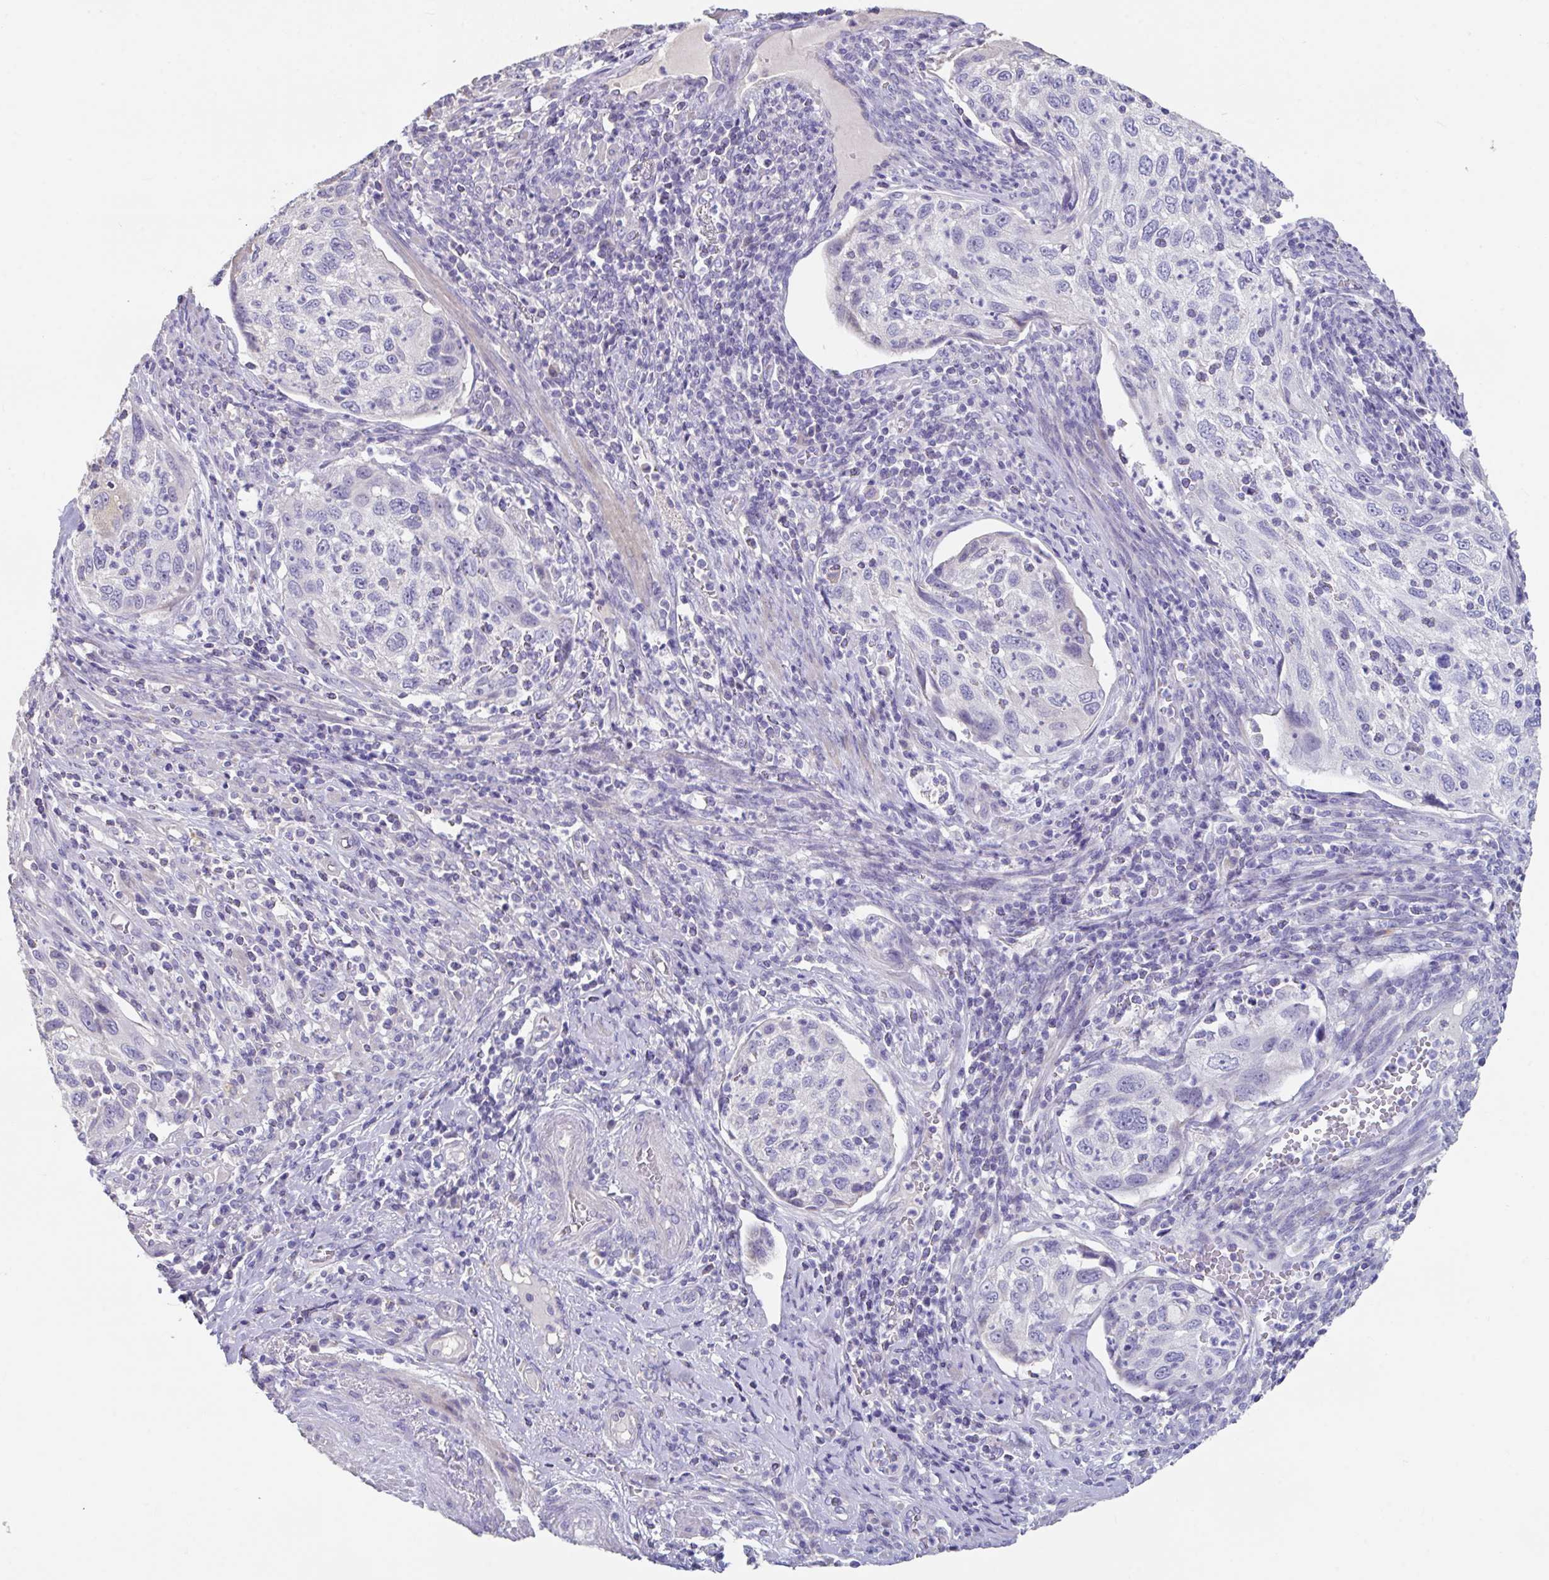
{"staining": {"intensity": "negative", "quantity": "none", "location": "none"}, "tissue": "cervical cancer", "cell_type": "Tumor cells", "image_type": "cancer", "snomed": [{"axis": "morphology", "description": "Squamous cell carcinoma, NOS"}, {"axis": "topography", "description": "Cervix"}], "caption": "Cervical cancer stained for a protein using IHC demonstrates no expression tumor cells.", "gene": "SLC44A4", "patient": {"sex": "female", "age": 70}}